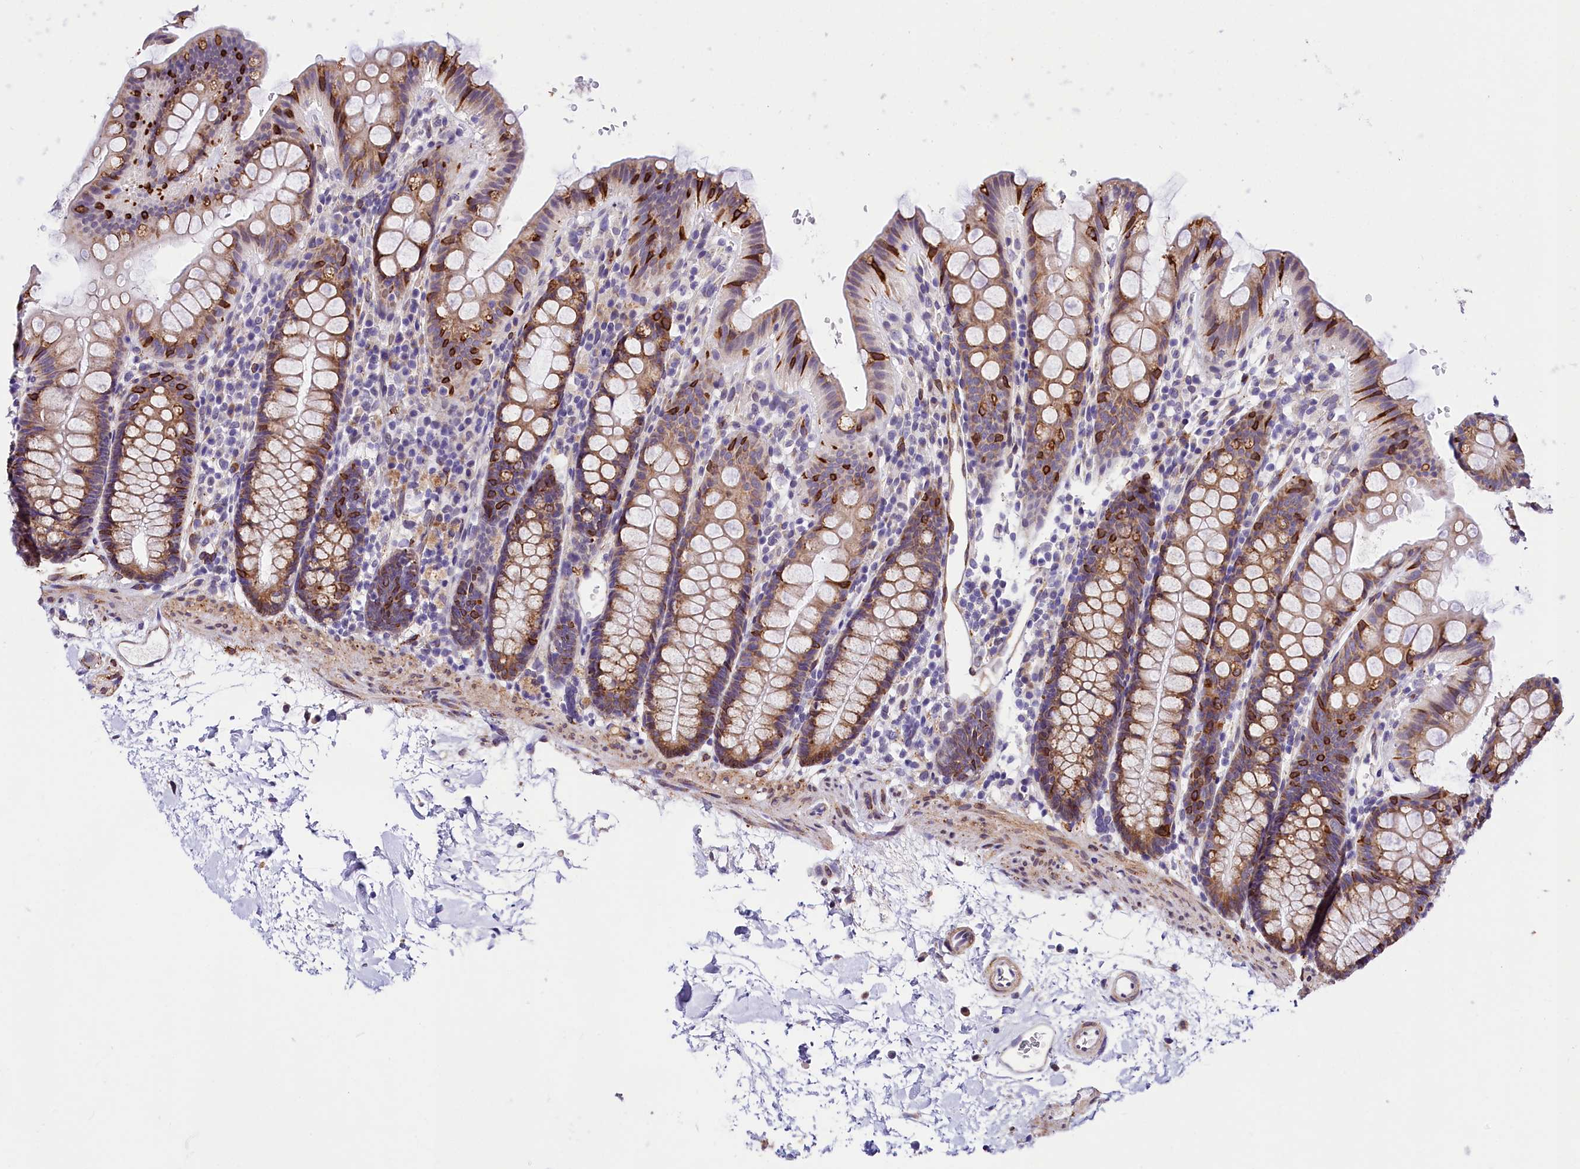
{"staining": {"intensity": "weak", "quantity": ">75%", "location": "cytoplasmic/membranous"}, "tissue": "colon", "cell_type": "Endothelial cells", "image_type": "normal", "snomed": [{"axis": "morphology", "description": "Normal tissue, NOS"}, {"axis": "topography", "description": "Colon"}], "caption": "Human colon stained with a brown dye exhibits weak cytoplasmic/membranous positive staining in approximately >75% of endothelial cells.", "gene": "ITGA1", "patient": {"sex": "male", "age": 75}}